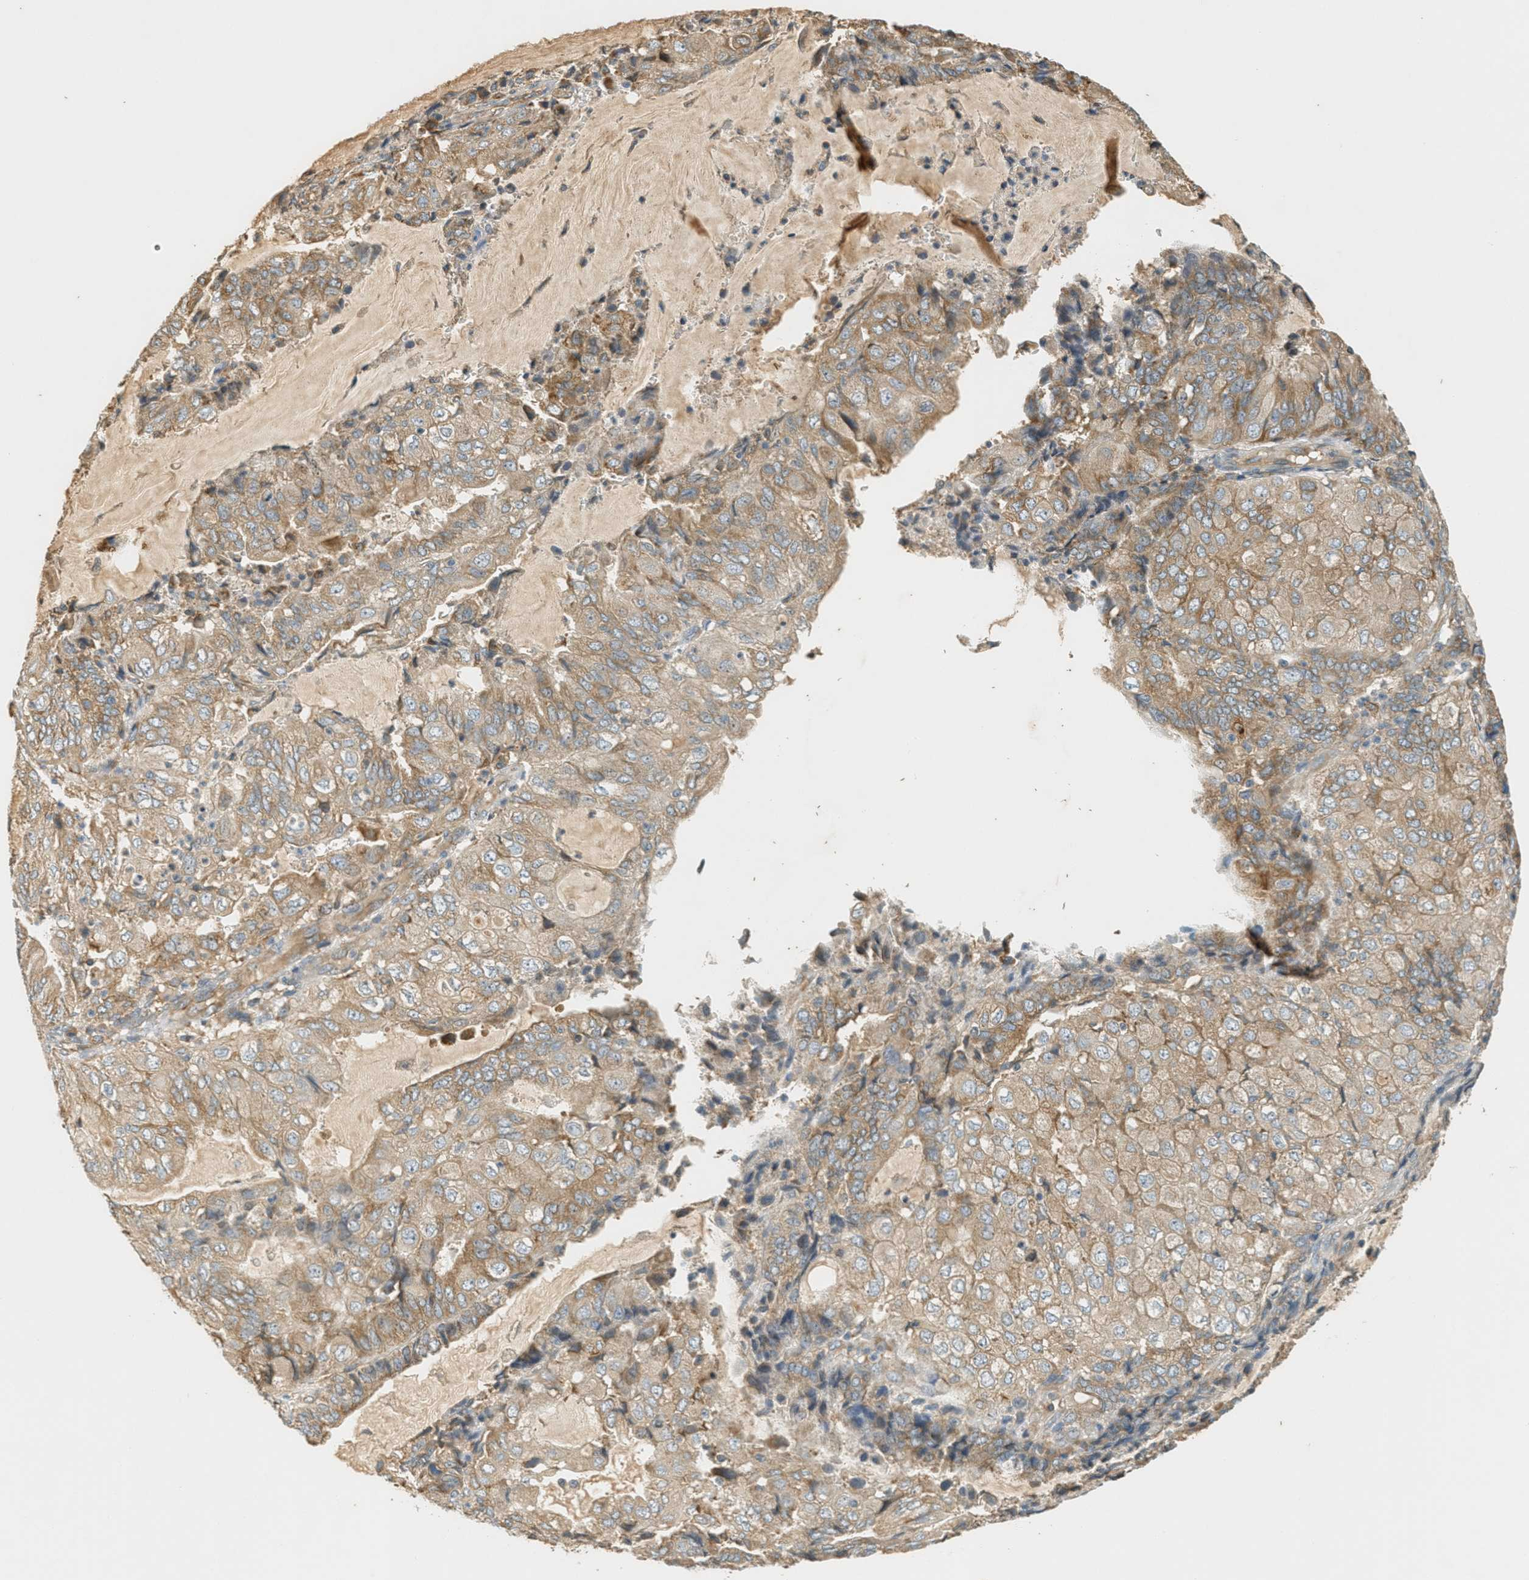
{"staining": {"intensity": "moderate", "quantity": ">75%", "location": "cytoplasmic/membranous"}, "tissue": "endometrial cancer", "cell_type": "Tumor cells", "image_type": "cancer", "snomed": [{"axis": "morphology", "description": "Adenocarcinoma, NOS"}, {"axis": "topography", "description": "Endometrium"}], "caption": "The immunohistochemical stain labels moderate cytoplasmic/membranous staining in tumor cells of endometrial cancer (adenocarcinoma) tissue.", "gene": "PDK1", "patient": {"sex": "female", "age": 81}}